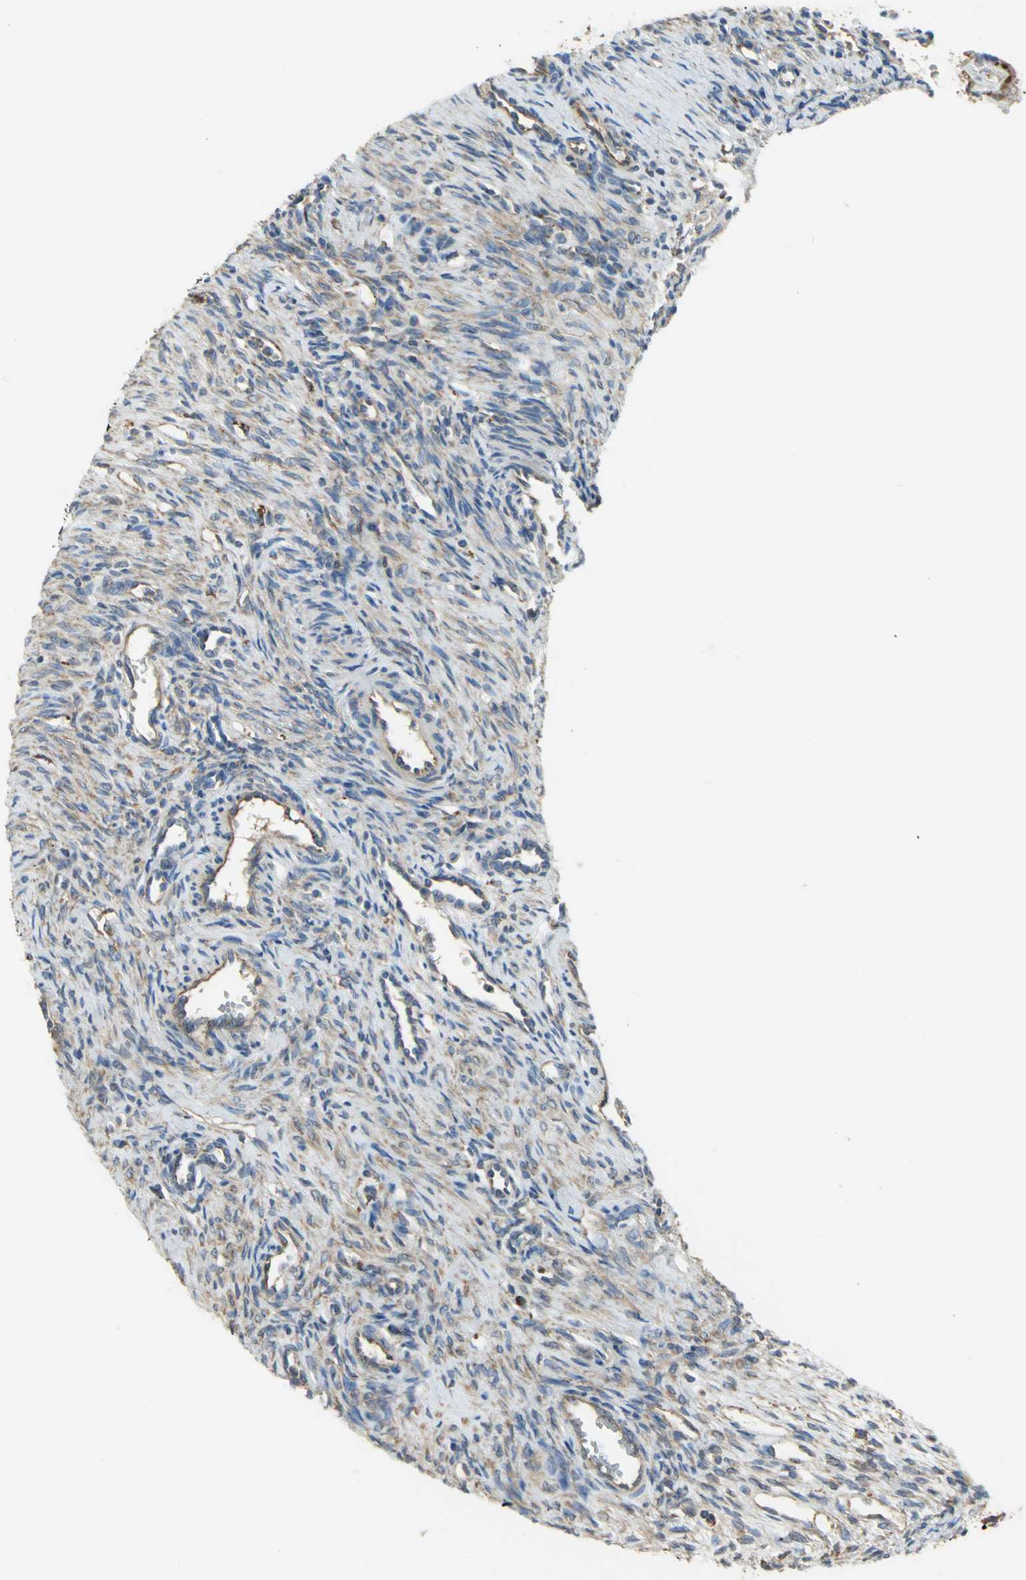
{"staining": {"intensity": "weak", "quantity": "25%-75%", "location": "cytoplasmic/membranous"}, "tissue": "ovary", "cell_type": "Follicle cells", "image_type": "normal", "snomed": [{"axis": "morphology", "description": "Normal tissue, NOS"}, {"axis": "topography", "description": "Ovary"}], "caption": "Immunohistochemistry of normal ovary exhibits low levels of weak cytoplasmic/membranous staining in about 25%-75% of follicle cells. The staining is performed using DAB brown chromogen to label protein expression. The nuclei are counter-stained blue using hematoxylin.", "gene": "DIAPH2", "patient": {"sex": "female", "age": 33}}